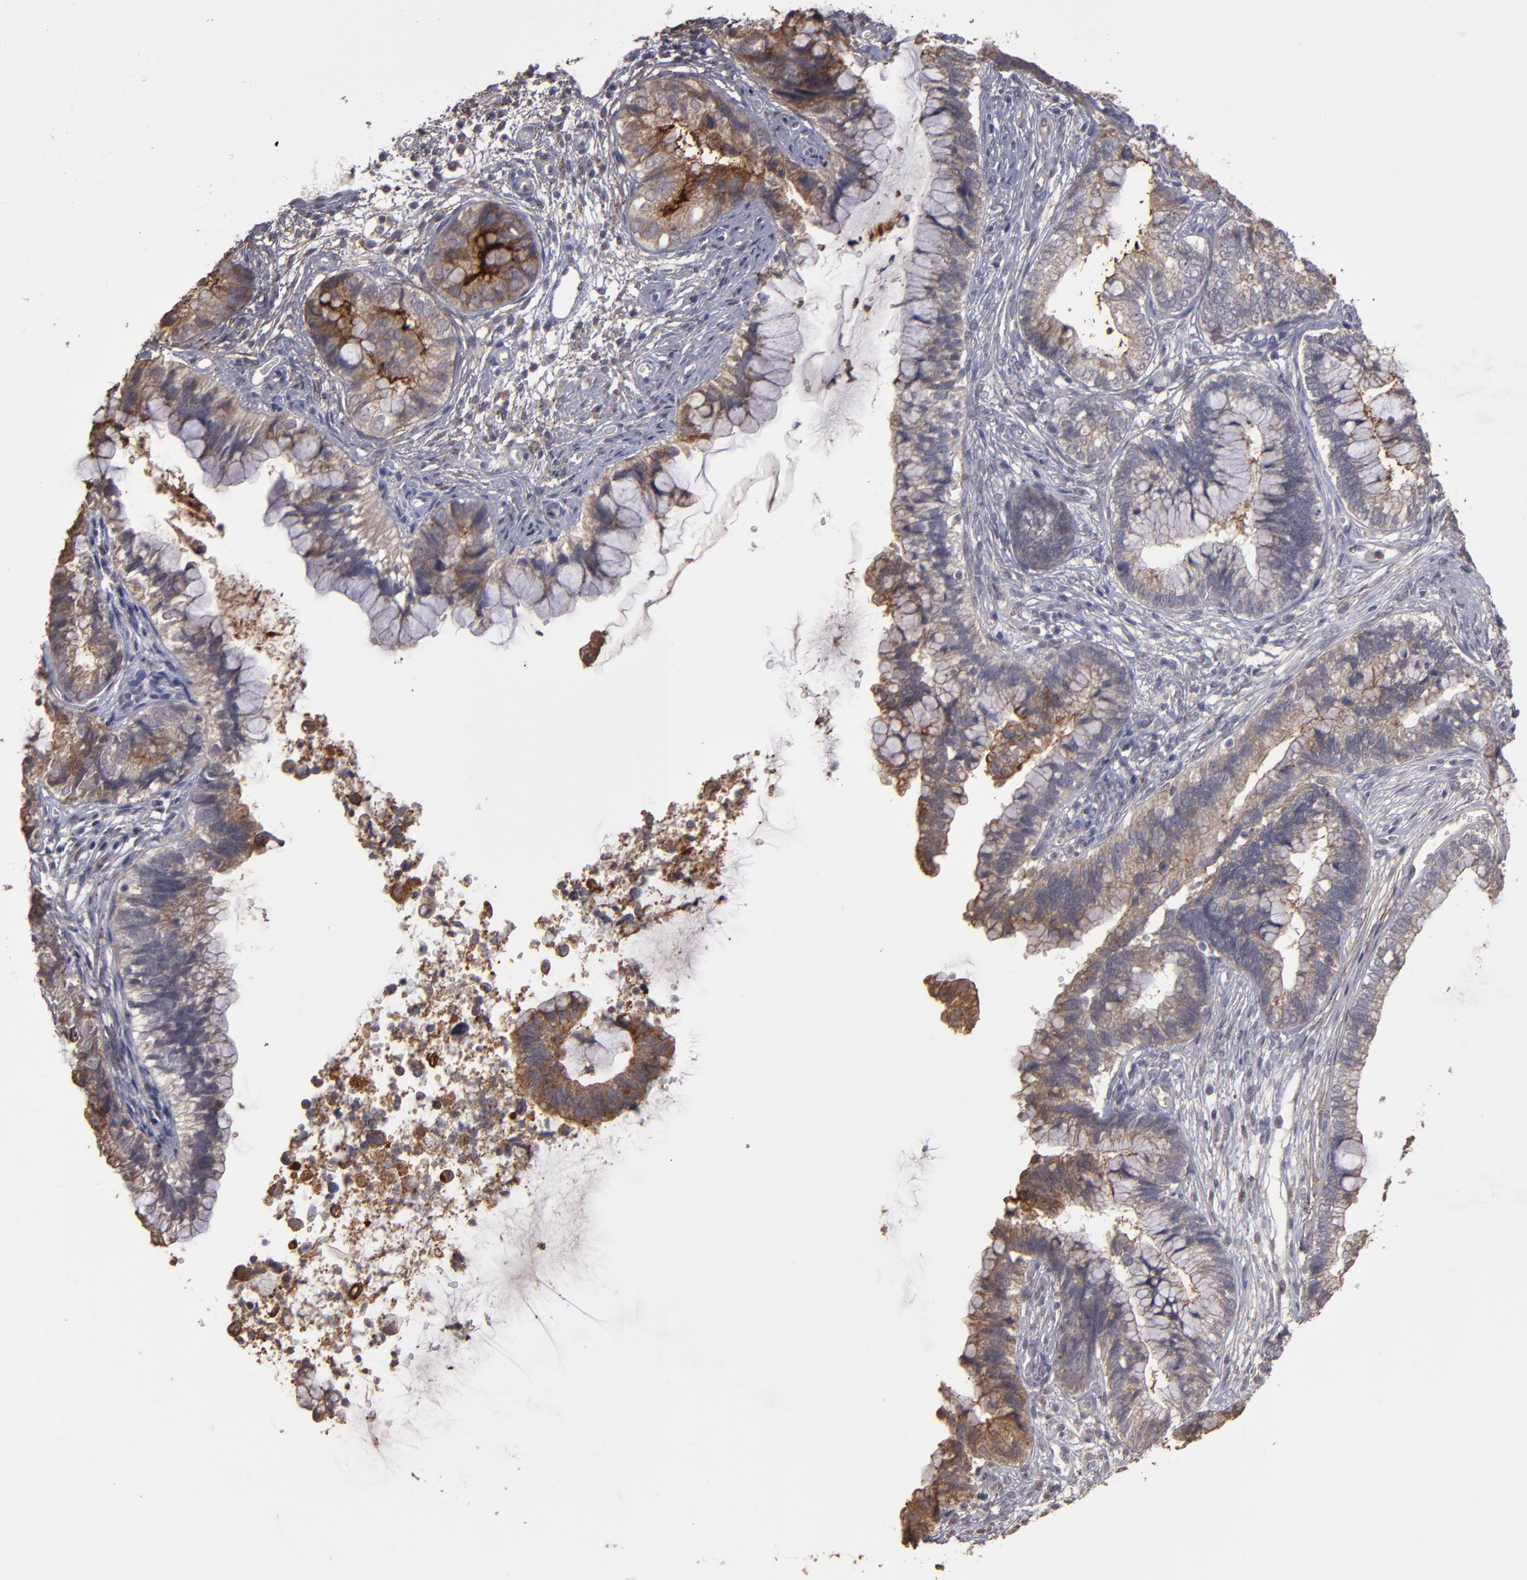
{"staining": {"intensity": "moderate", "quantity": "25%-75%", "location": "cytoplasmic/membranous"}, "tissue": "cervical cancer", "cell_type": "Tumor cells", "image_type": "cancer", "snomed": [{"axis": "morphology", "description": "Adenocarcinoma, NOS"}, {"axis": "topography", "description": "Cervix"}], "caption": "Immunohistochemical staining of cervical adenocarcinoma demonstrates moderate cytoplasmic/membranous protein staining in about 25%-75% of tumor cells.", "gene": "CD55", "patient": {"sex": "female", "age": 44}}